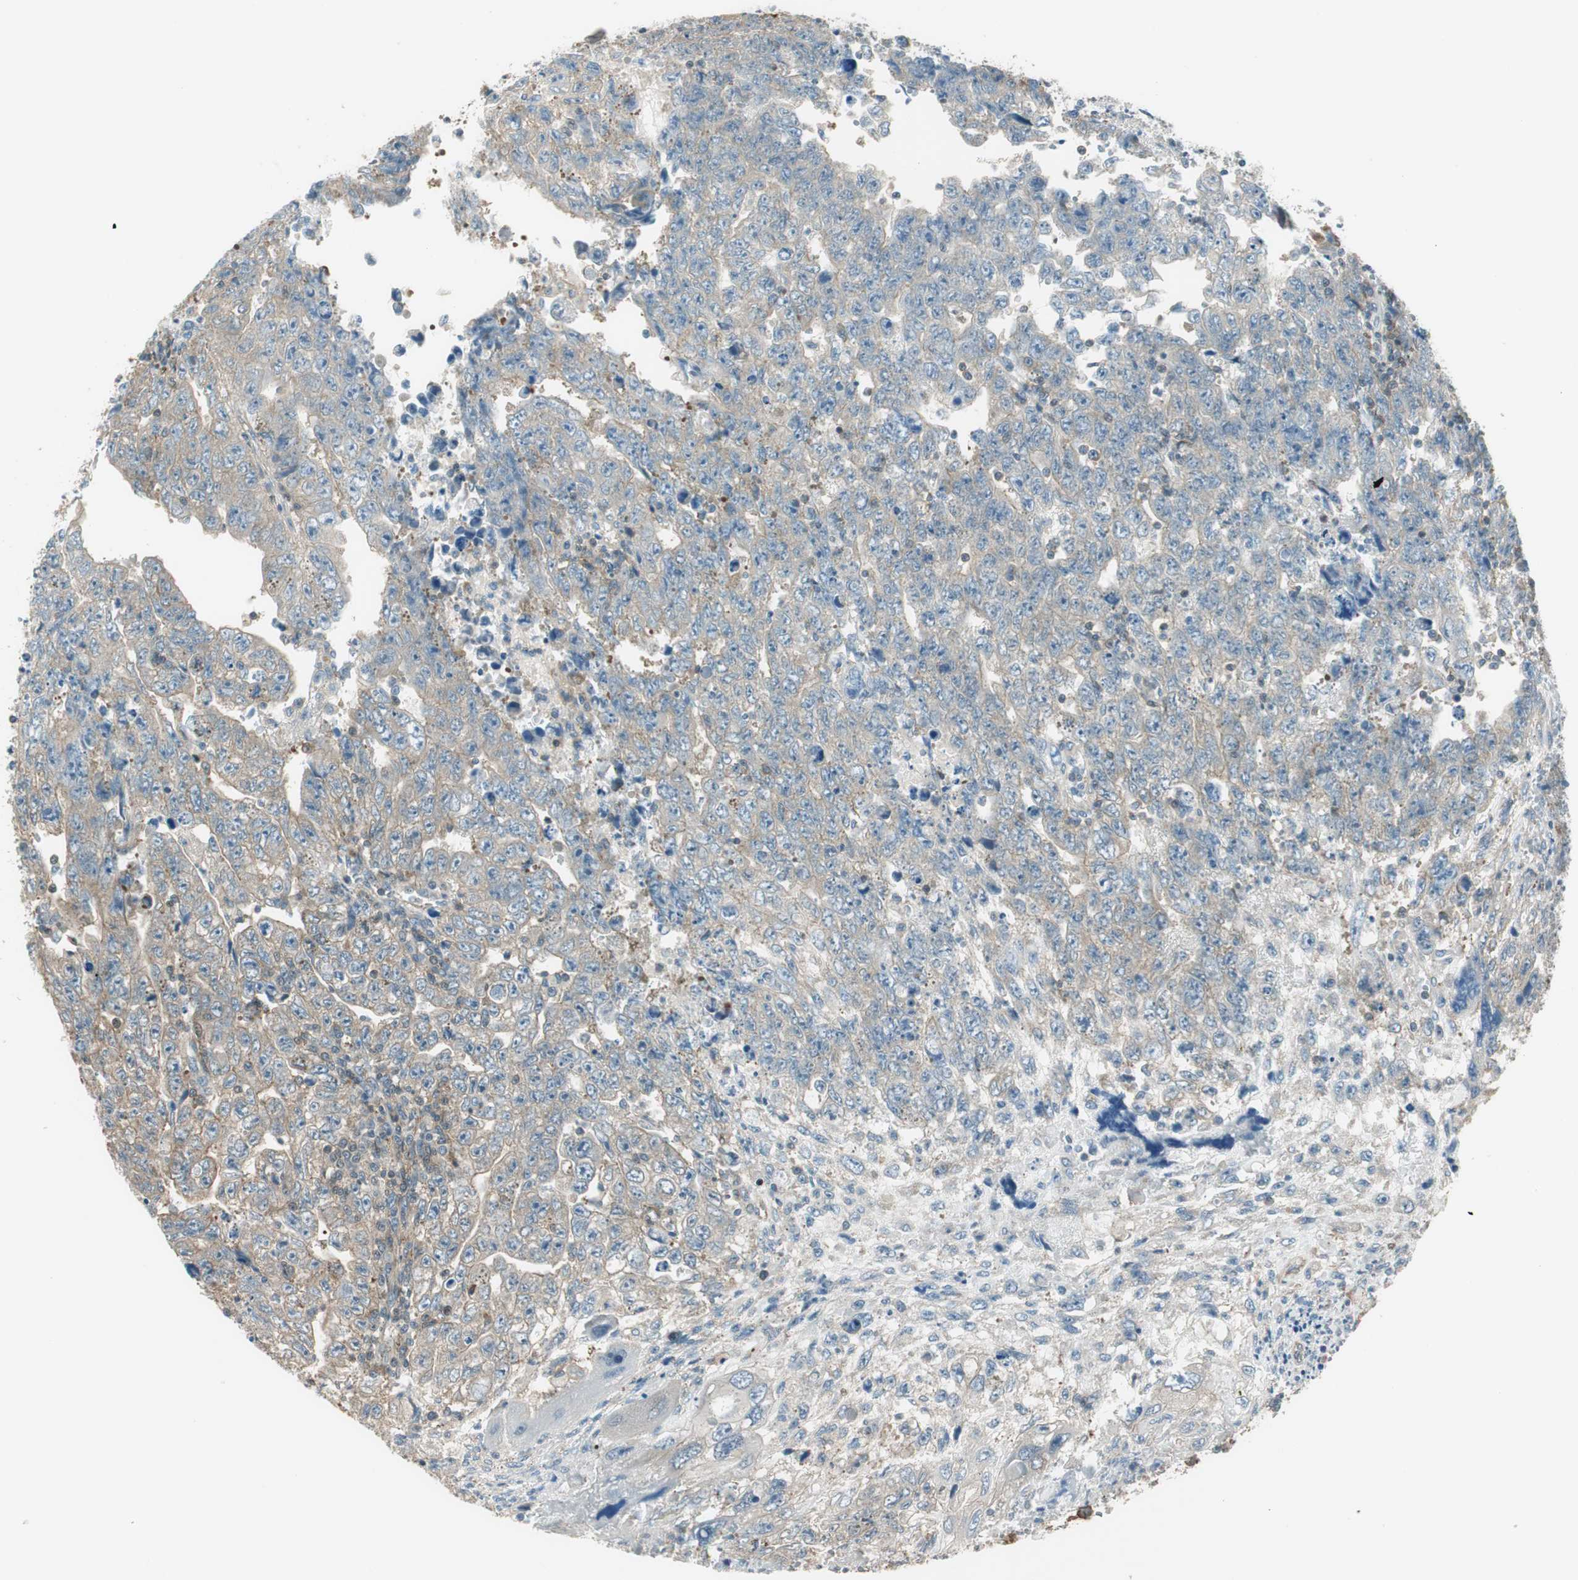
{"staining": {"intensity": "weak", "quantity": ">75%", "location": "cytoplasmic/membranous"}, "tissue": "testis cancer", "cell_type": "Tumor cells", "image_type": "cancer", "snomed": [{"axis": "morphology", "description": "Carcinoma, Embryonal, NOS"}, {"axis": "topography", "description": "Testis"}], "caption": "Immunohistochemistry (IHC) photomicrograph of neoplastic tissue: human testis cancer stained using IHC reveals low levels of weak protein expression localized specifically in the cytoplasmic/membranous of tumor cells, appearing as a cytoplasmic/membranous brown color.", "gene": "PI4K2B", "patient": {"sex": "male", "age": 28}}